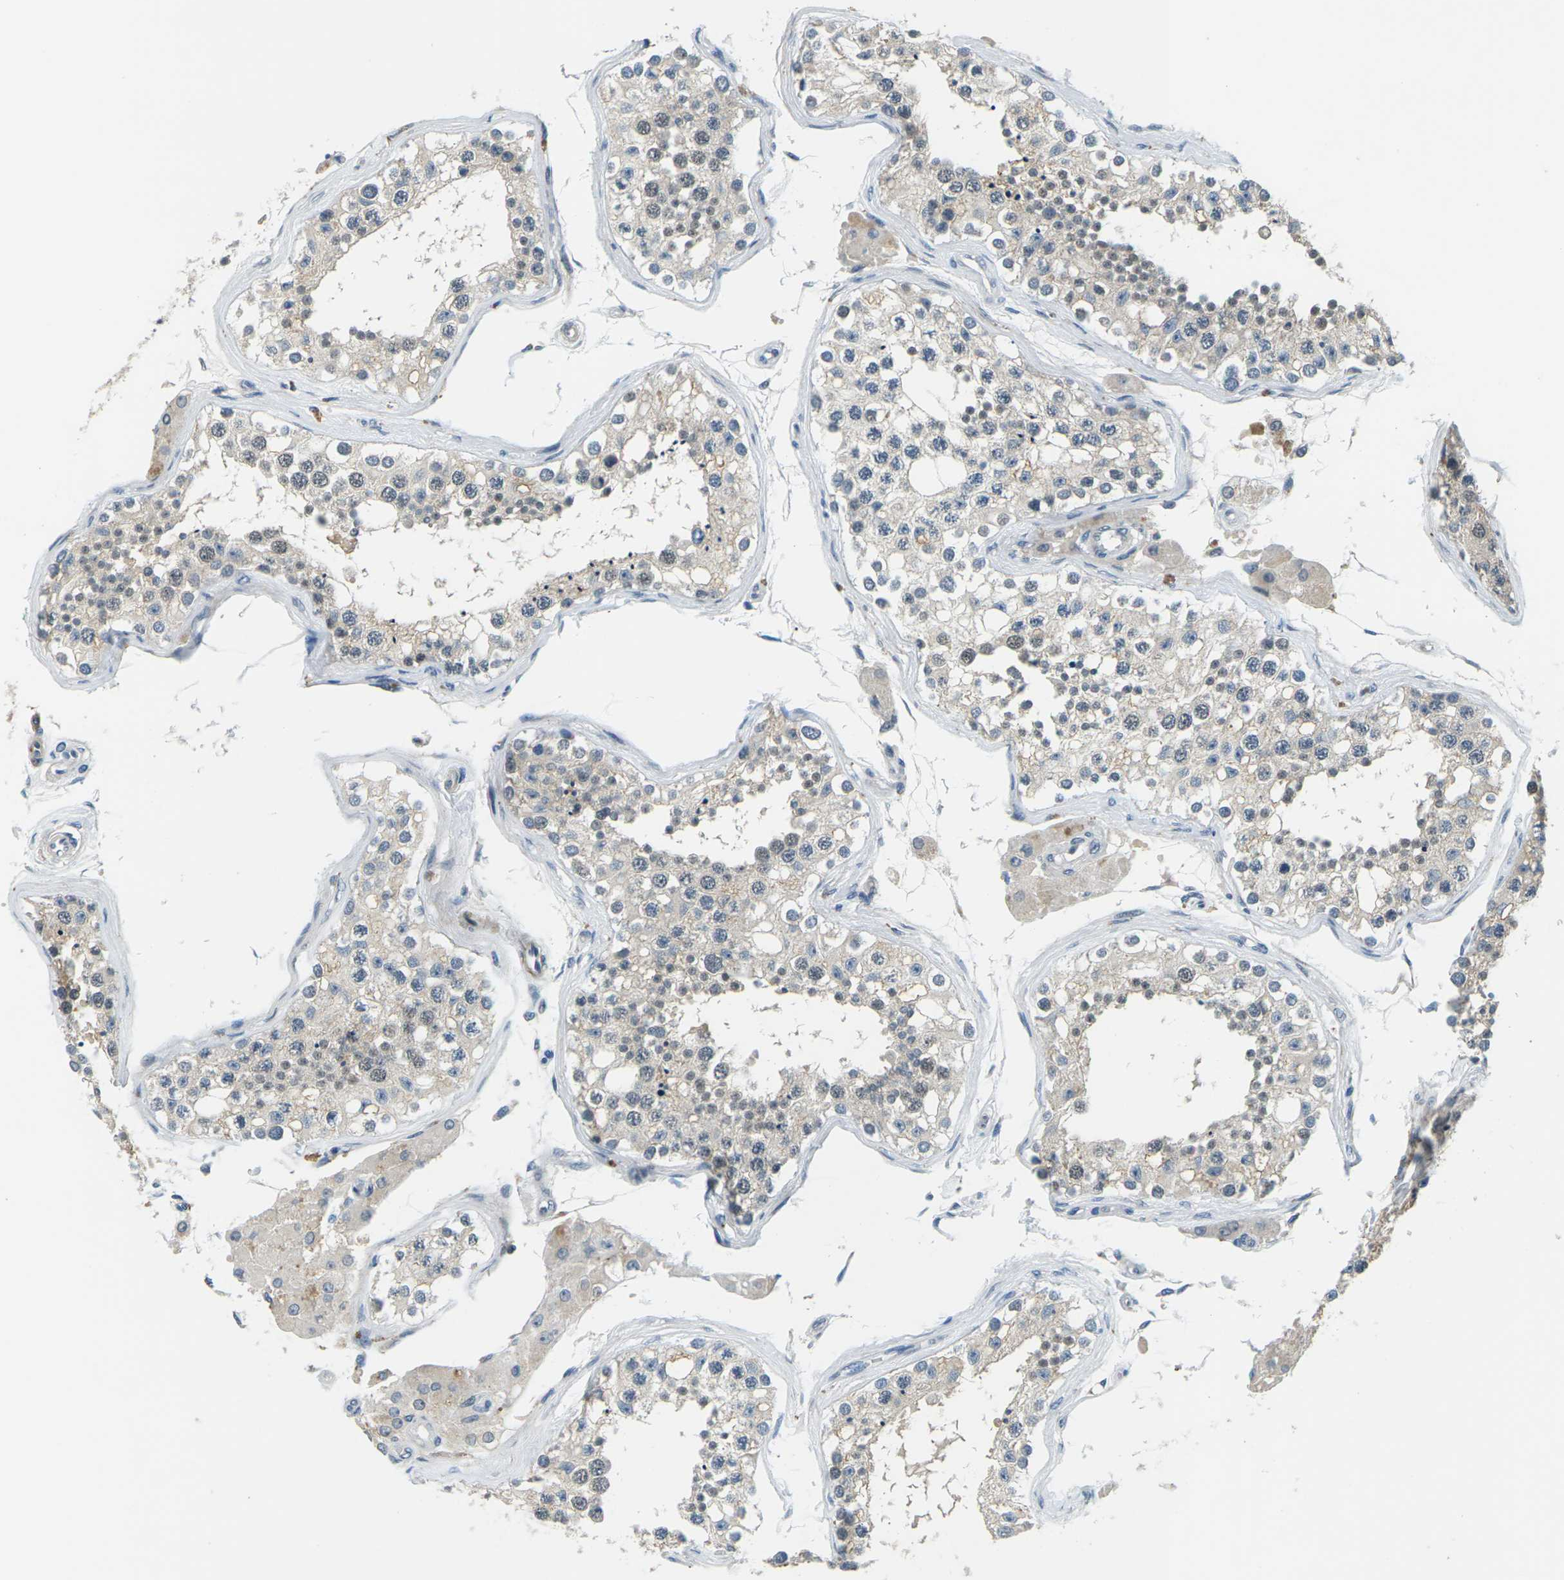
{"staining": {"intensity": "weak", "quantity": "25%-75%", "location": "cytoplasmic/membranous"}, "tissue": "testis", "cell_type": "Cells in seminiferous ducts", "image_type": "normal", "snomed": [{"axis": "morphology", "description": "Normal tissue, NOS"}, {"axis": "topography", "description": "Testis"}], "caption": "Protein expression analysis of benign human testis reveals weak cytoplasmic/membranous expression in about 25%-75% of cells in seminiferous ducts. (IHC, brightfield microscopy, high magnification).", "gene": "SLC13A3", "patient": {"sex": "male", "age": 68}}